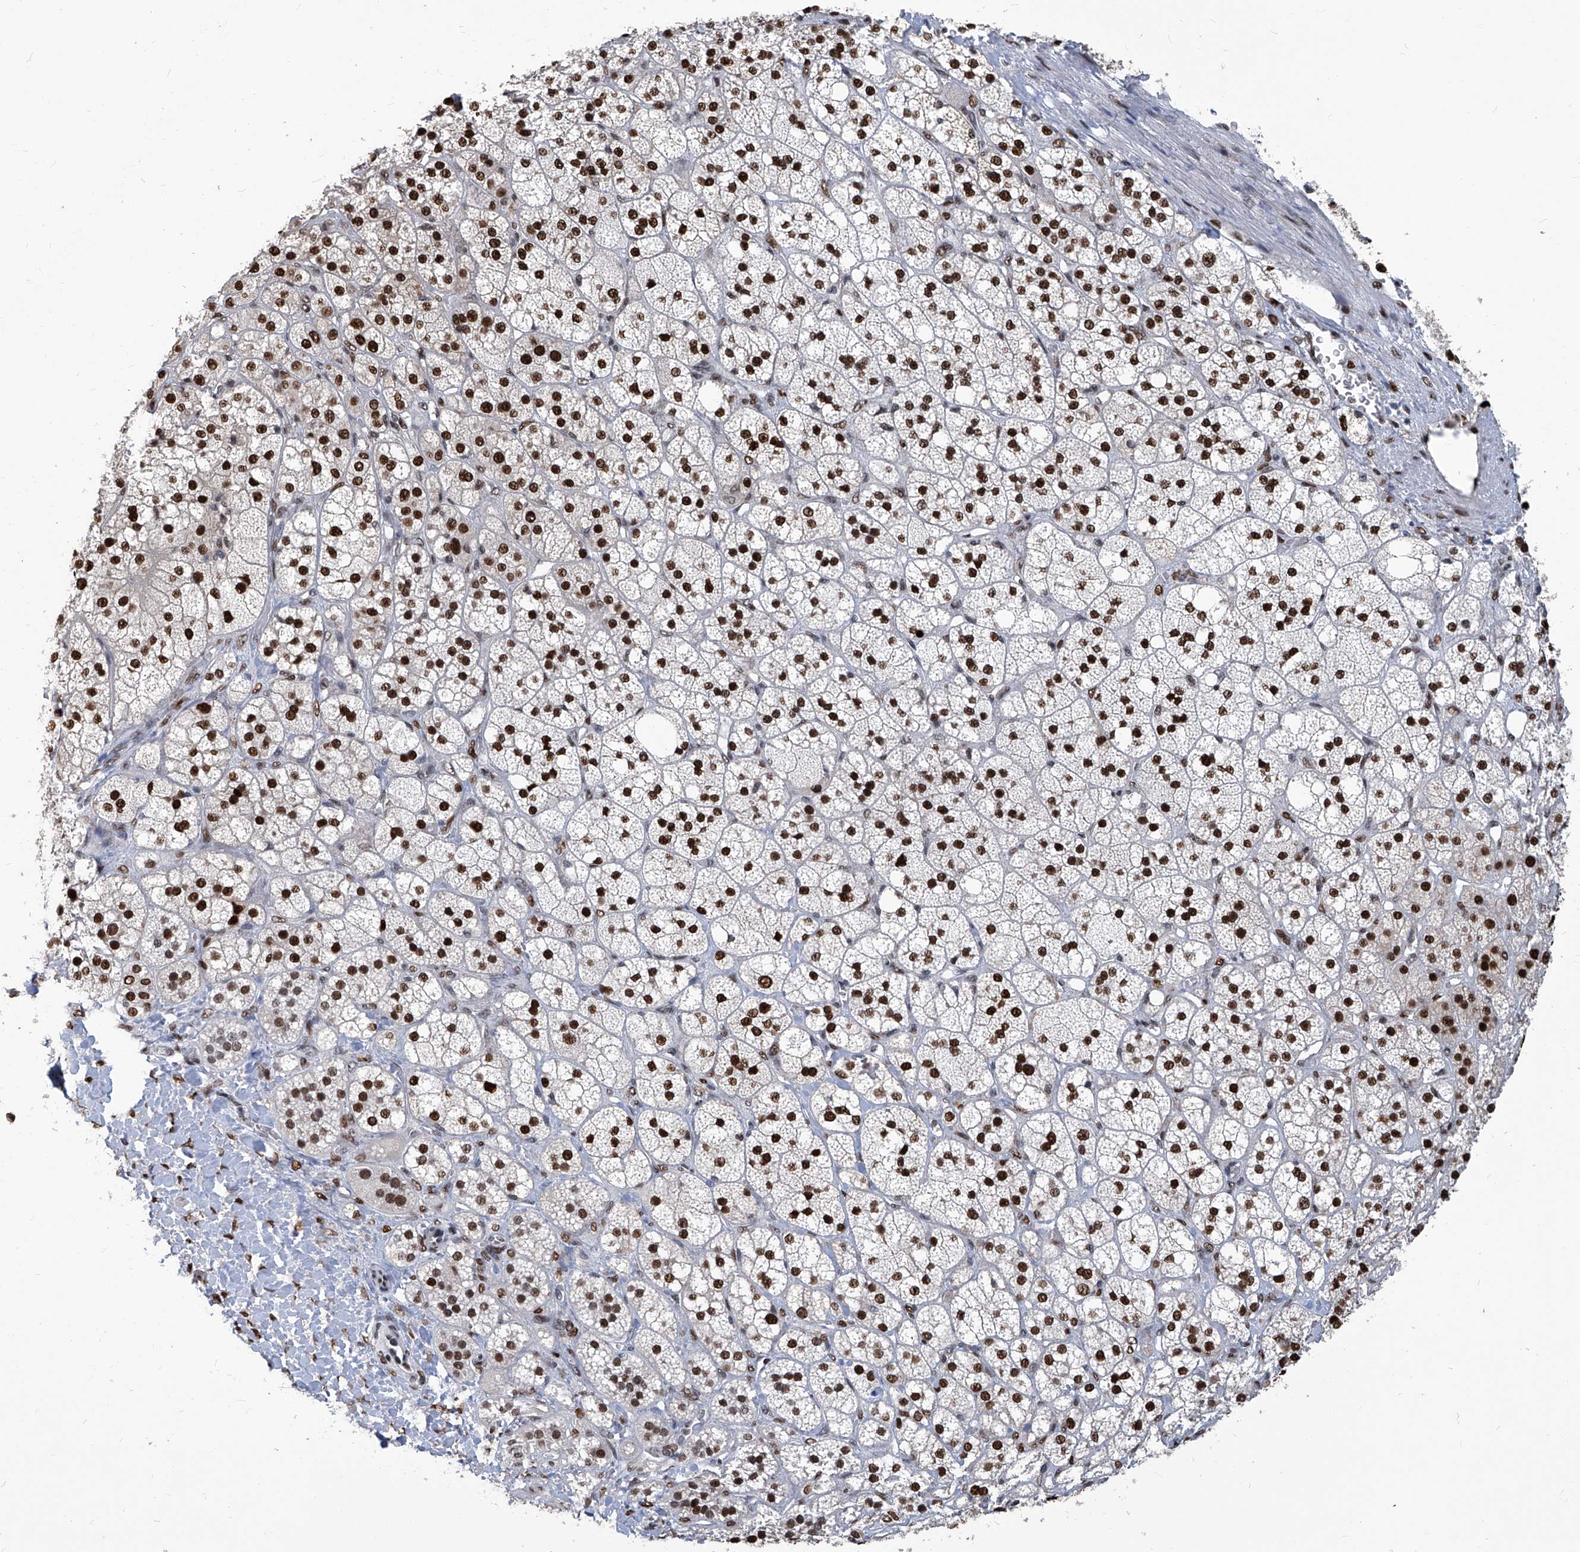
{"staining": {"intensity": "strong", "quantity": ">75%", "location": "nuclear"}, "tissue": "adrenal gland", "cell_type": "Glandular cells", "image_type": "normal", "snomed": [{"axis": "morphology", "description": "Normal tissue, NOS"}, {"axis": "topography", "description": "Adrenal gland"}], "caption": "Immunohistochemistry of benign adrenal gland exhibits high levels of strong nuclear staining in approximately >75% of glandular cells. The protein is shown in brown color, while the nuclei are stained blue.", "gene": "PCNA", "patient": {"sex": "male", "age": 61}}